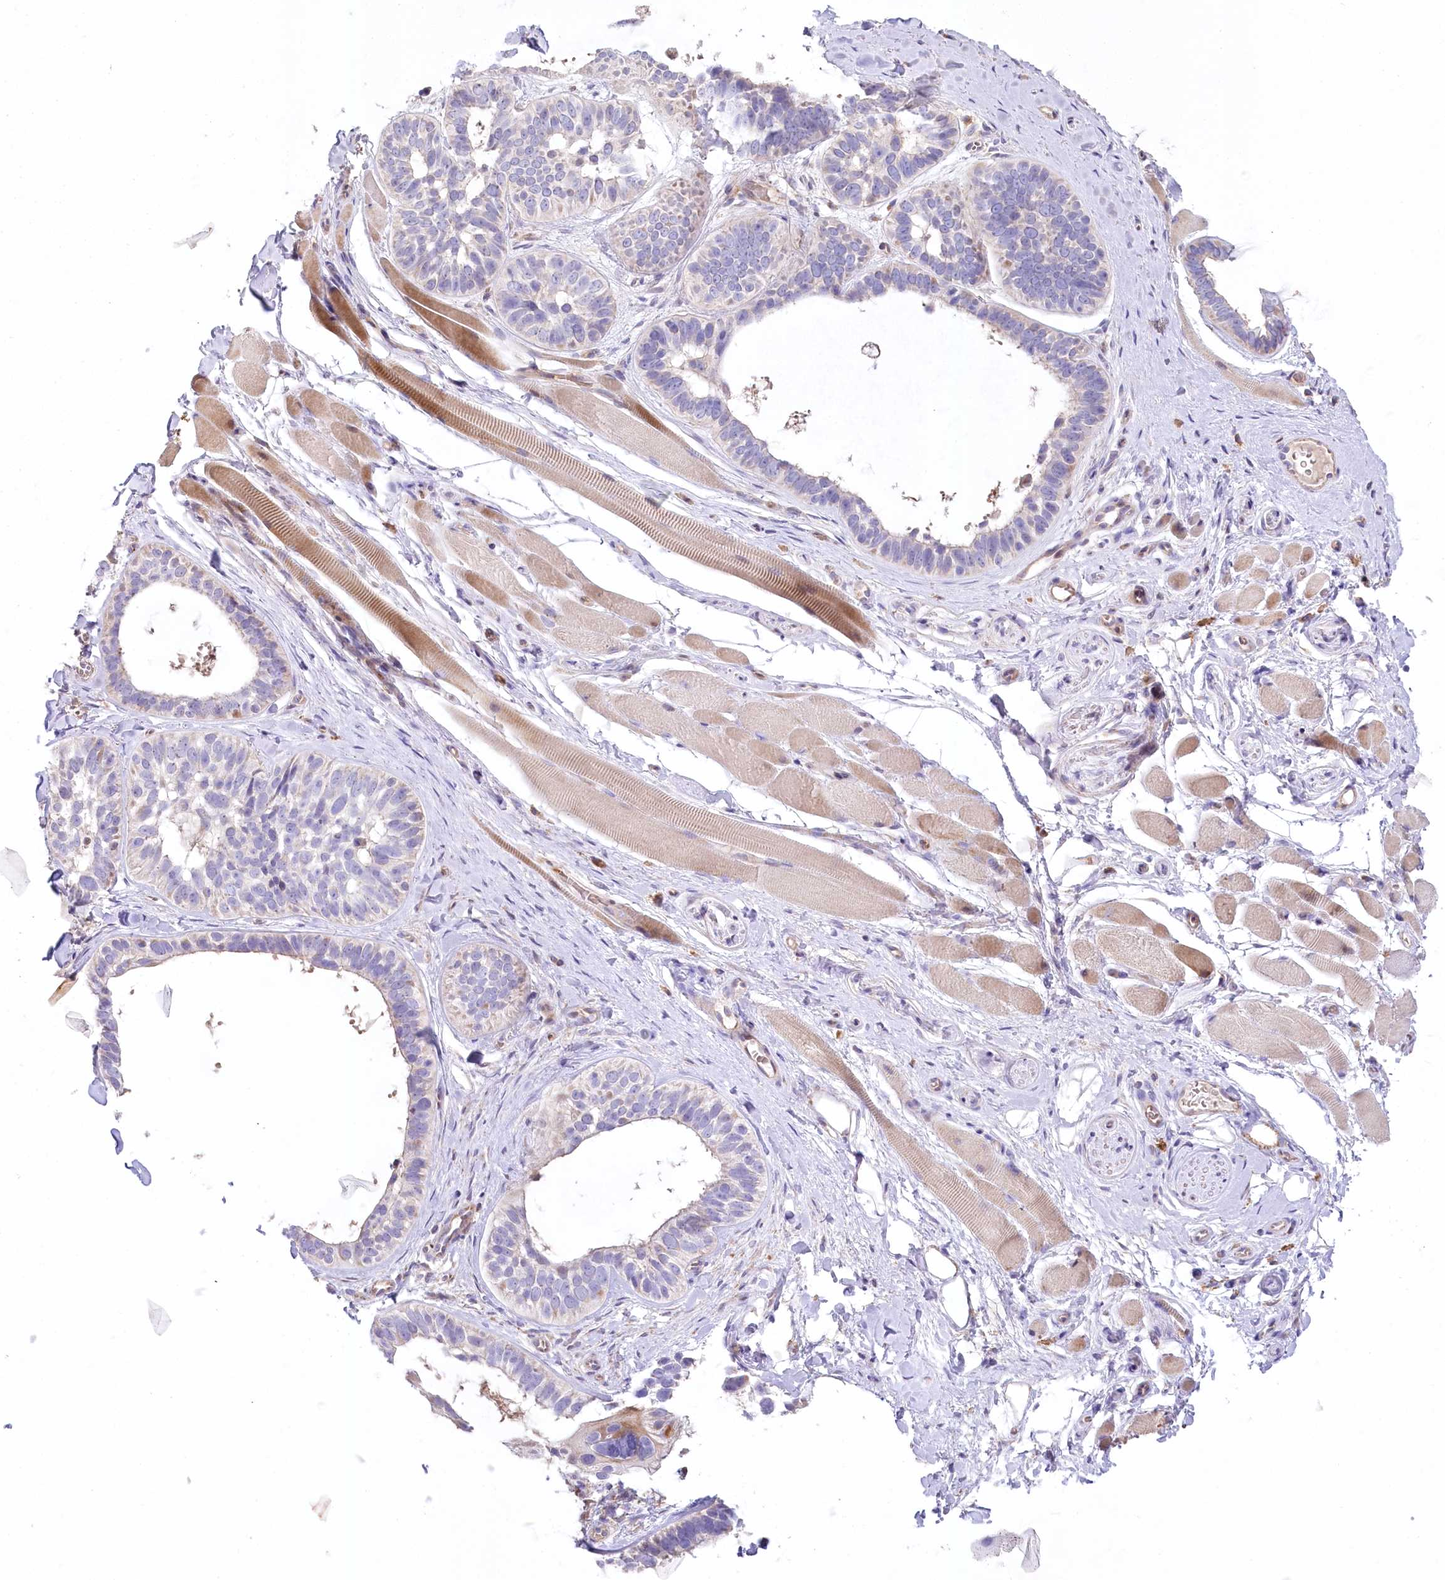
{"staining": {"intensity": "negative", "quantity": "none", "location": "none"}, "tissue": "skin cancer", "cell_type": "Tumor cells", "image_type": "cancer", "snomed": [{"axis": "morphology", "description": "Basal cell carcinoma"}, {"axis": "topography", "description": "Skin"}], "caption": "DAB (3,3'-diaminobenzidine) immunohistochemical staining of human basal cell carcinoma (skin) exhibits no significant positivity in tumor cells.", "gene": "SLC6A11", "patient": {"sex": "male", "age": 62}}